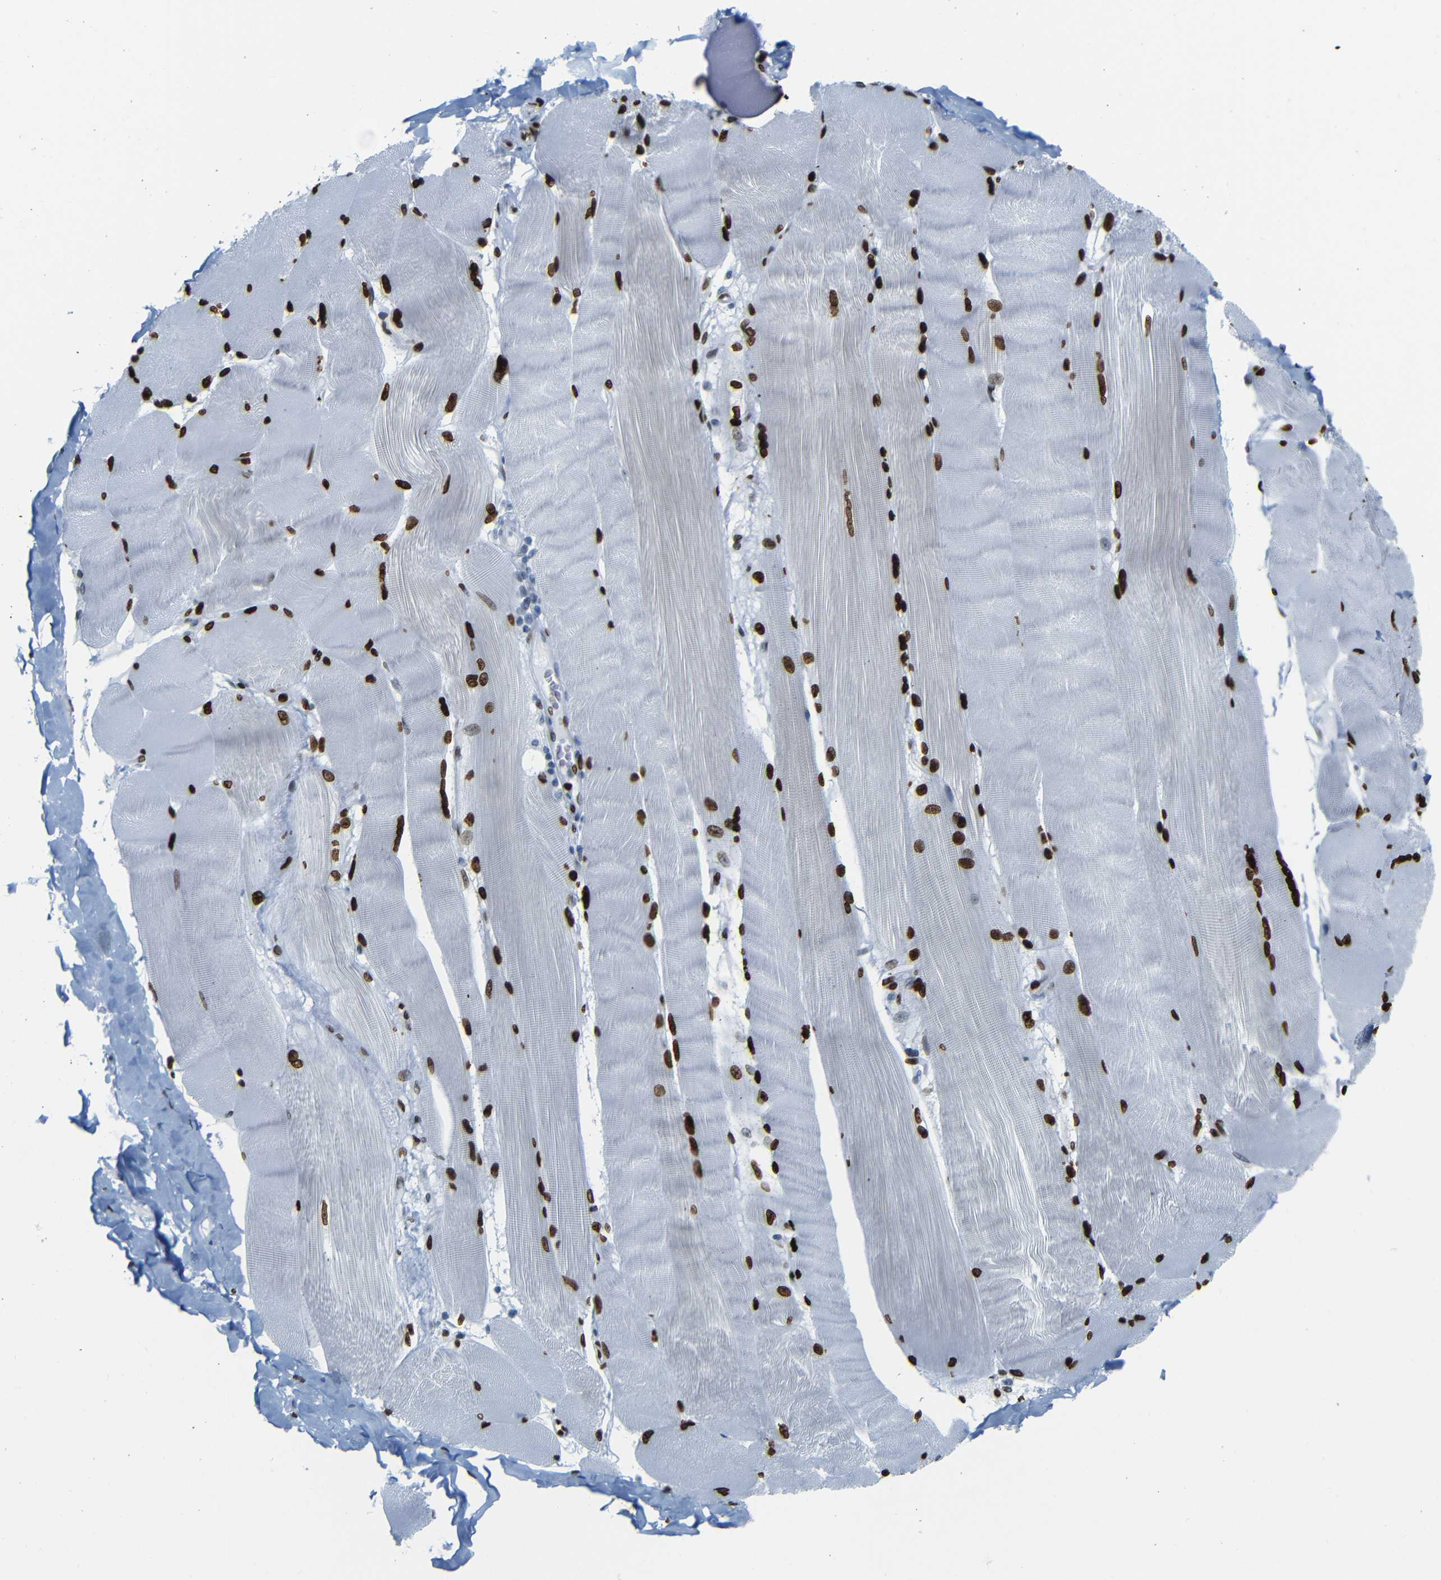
{"staining": {"intensity": "strong", "quantity": ">75%", "location": "nuclear"}, "tissue": "skeletal muscle", "cell_type": "Myocytes", "image_type": "normal", "snomed": [{"axis": "morphology", "description": "Normal tissue, NOS"}, {"axis": "topography", "description": "Skin"}, {"axis": "topography", "description": "Skeletal muscle"}], "caption": "An IHC histopathology image of unremarkable tissue is shown. Protein staining in brown shows strong nuclear positivity in skeletal muscle within myocytes. (DAB IHC, brown staining for protein, blue staining for nuclei).", "gene": "NPIPB15", "patient": {"sex": "male", "age": 83}}